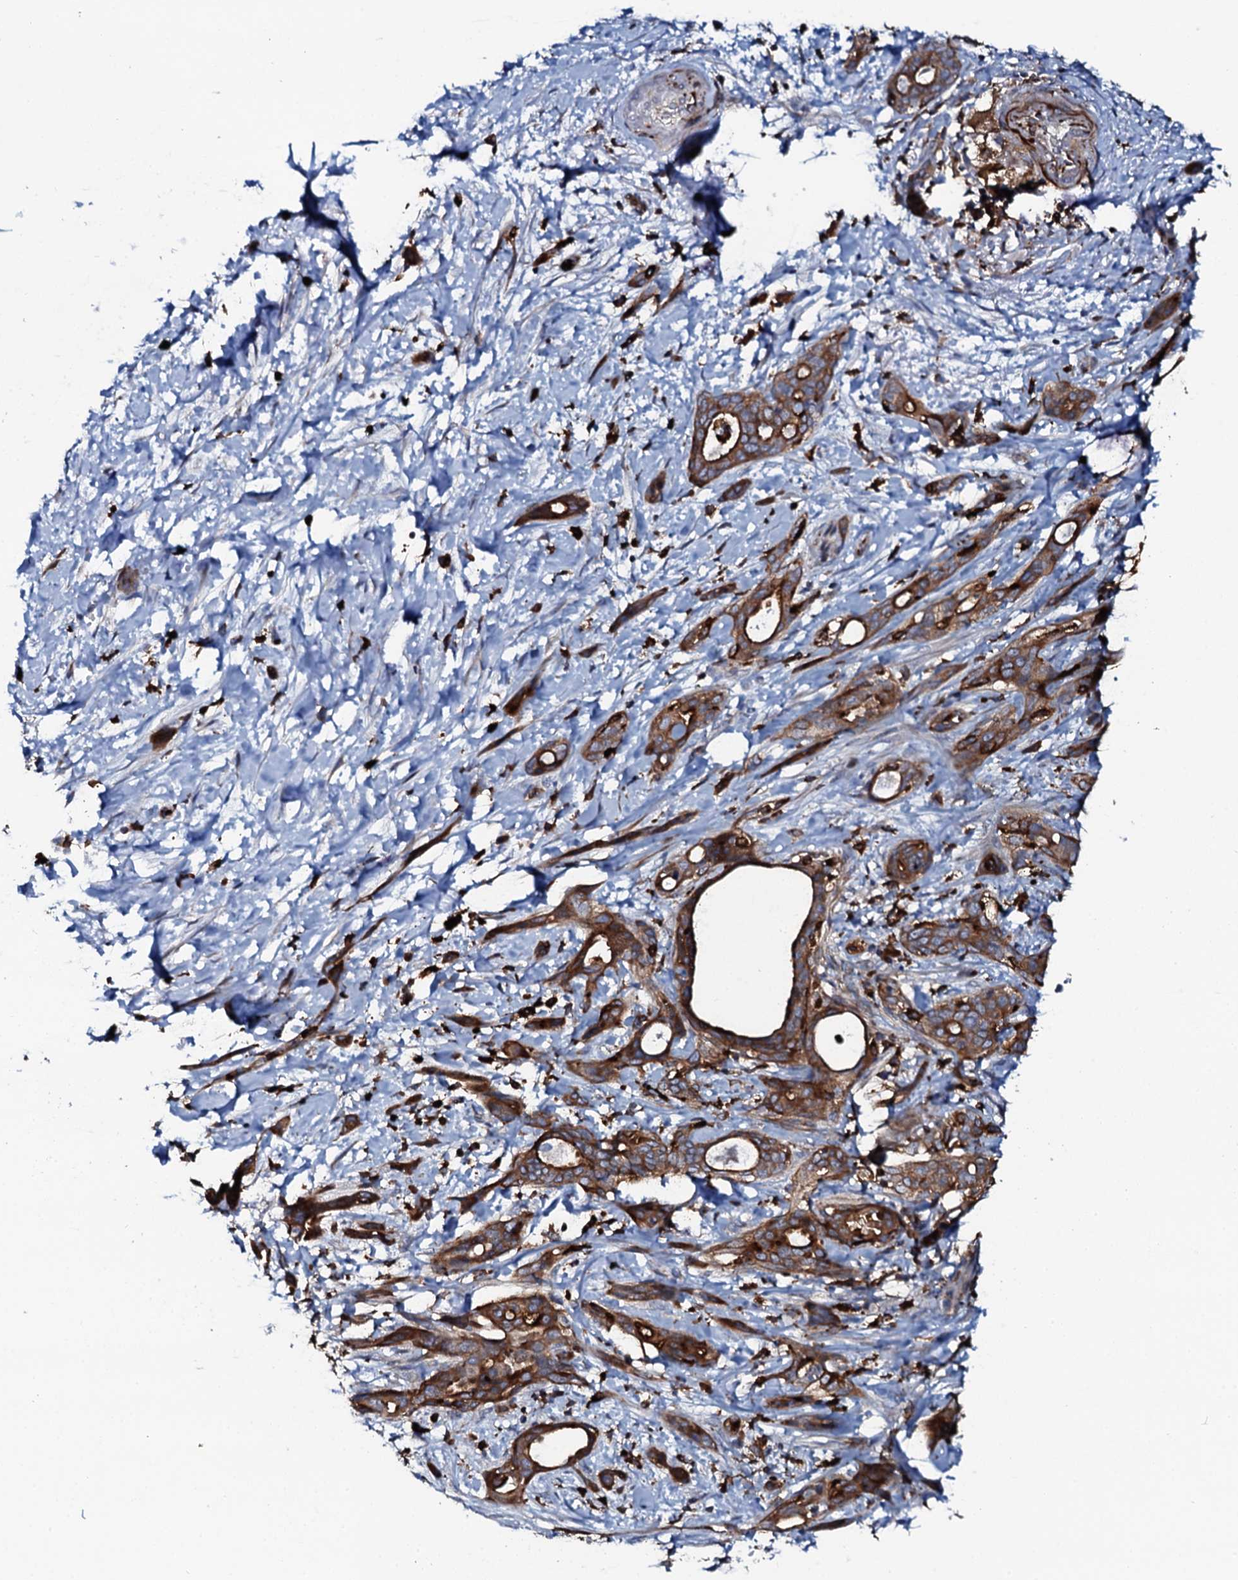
{"staining": {"intensity": "strong", "quantity": ">75%", "location": "cytoplasmic/membranous"}, "tissue": "pancreatic cancer", "cell_type": "Tumor cells", "image_type": "cancer", "snomed": [{"axis": "morphology", "description": "Normal tissue, NOS"}, {"axis": "morphology", "description": "Adenocarcinoma, NOS"}, {"axis": "topography", "description": "Pancreas"}, {"axis": "topography", "description": "Peripheral nerve tissue"}], "caption": "This is a micrograph of immunohistochemistry (IHC) staining of pancreatic cancer (adenocarcinoma), which shows strong expression in the cytoplasmic/membranous of tumor cells.", "gene": "VAMP8", "patient": {"sex": "female", "age": 63}}